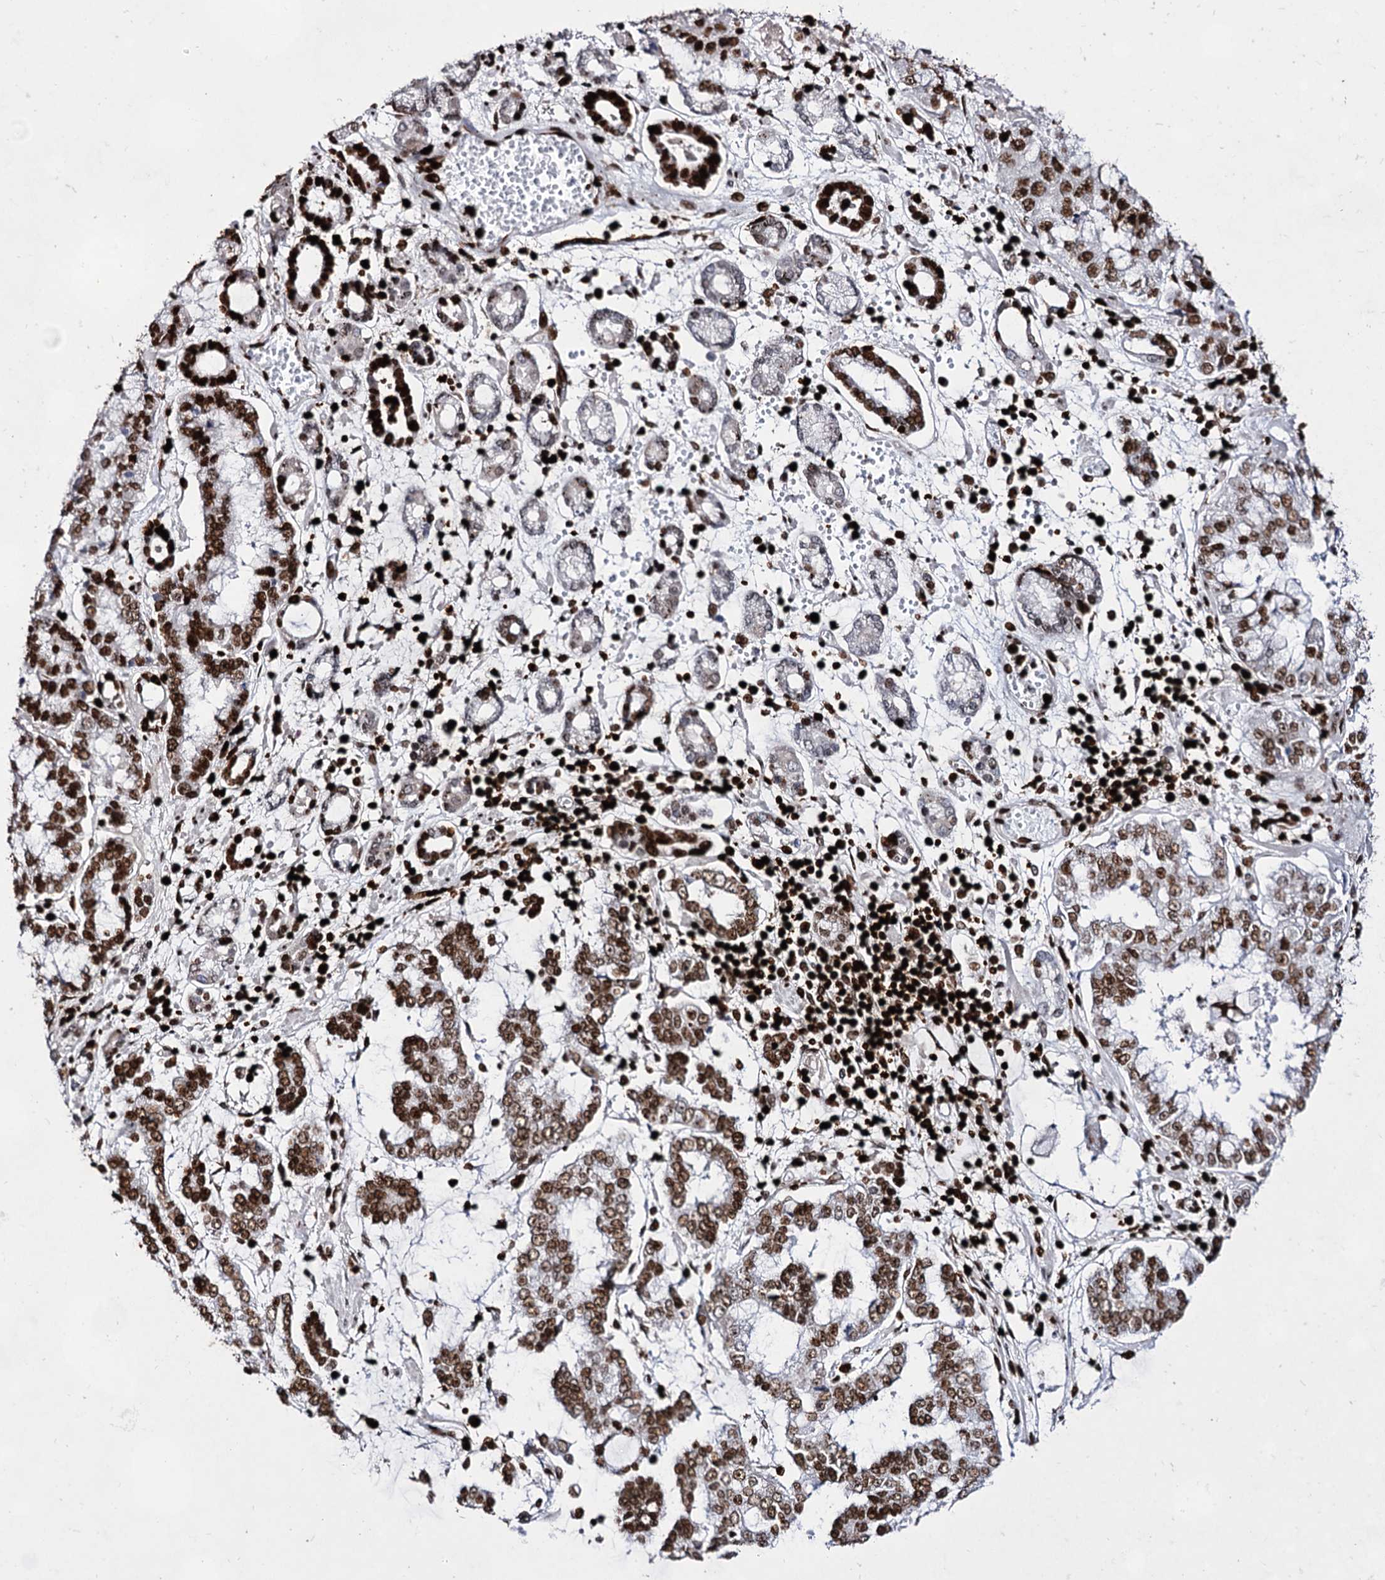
{"staining": {"intensity": "moderate", "quantity": ">75%", "location": "nuclear"}, "tissue": "stomach cancer", "cell_type": "Tumor cells", "image_type": "cancer", "snomed": [{"axis": "morphology", "description": "Adenocarcinoma, NOS"}, {"axis": "topography", "description": "Stomach"}], "caption": "Immunohistochemical staining of human stomach cancer shows medium levels of moderate nuclear protein staining in about >75% of tumor cells. (Stains: DAB in brown, nuclei in blue, Microscopy: brightfield microscopy at high magnification).", "gene": "HMGB2", "patient": {"sex": "male", "age": 76}}